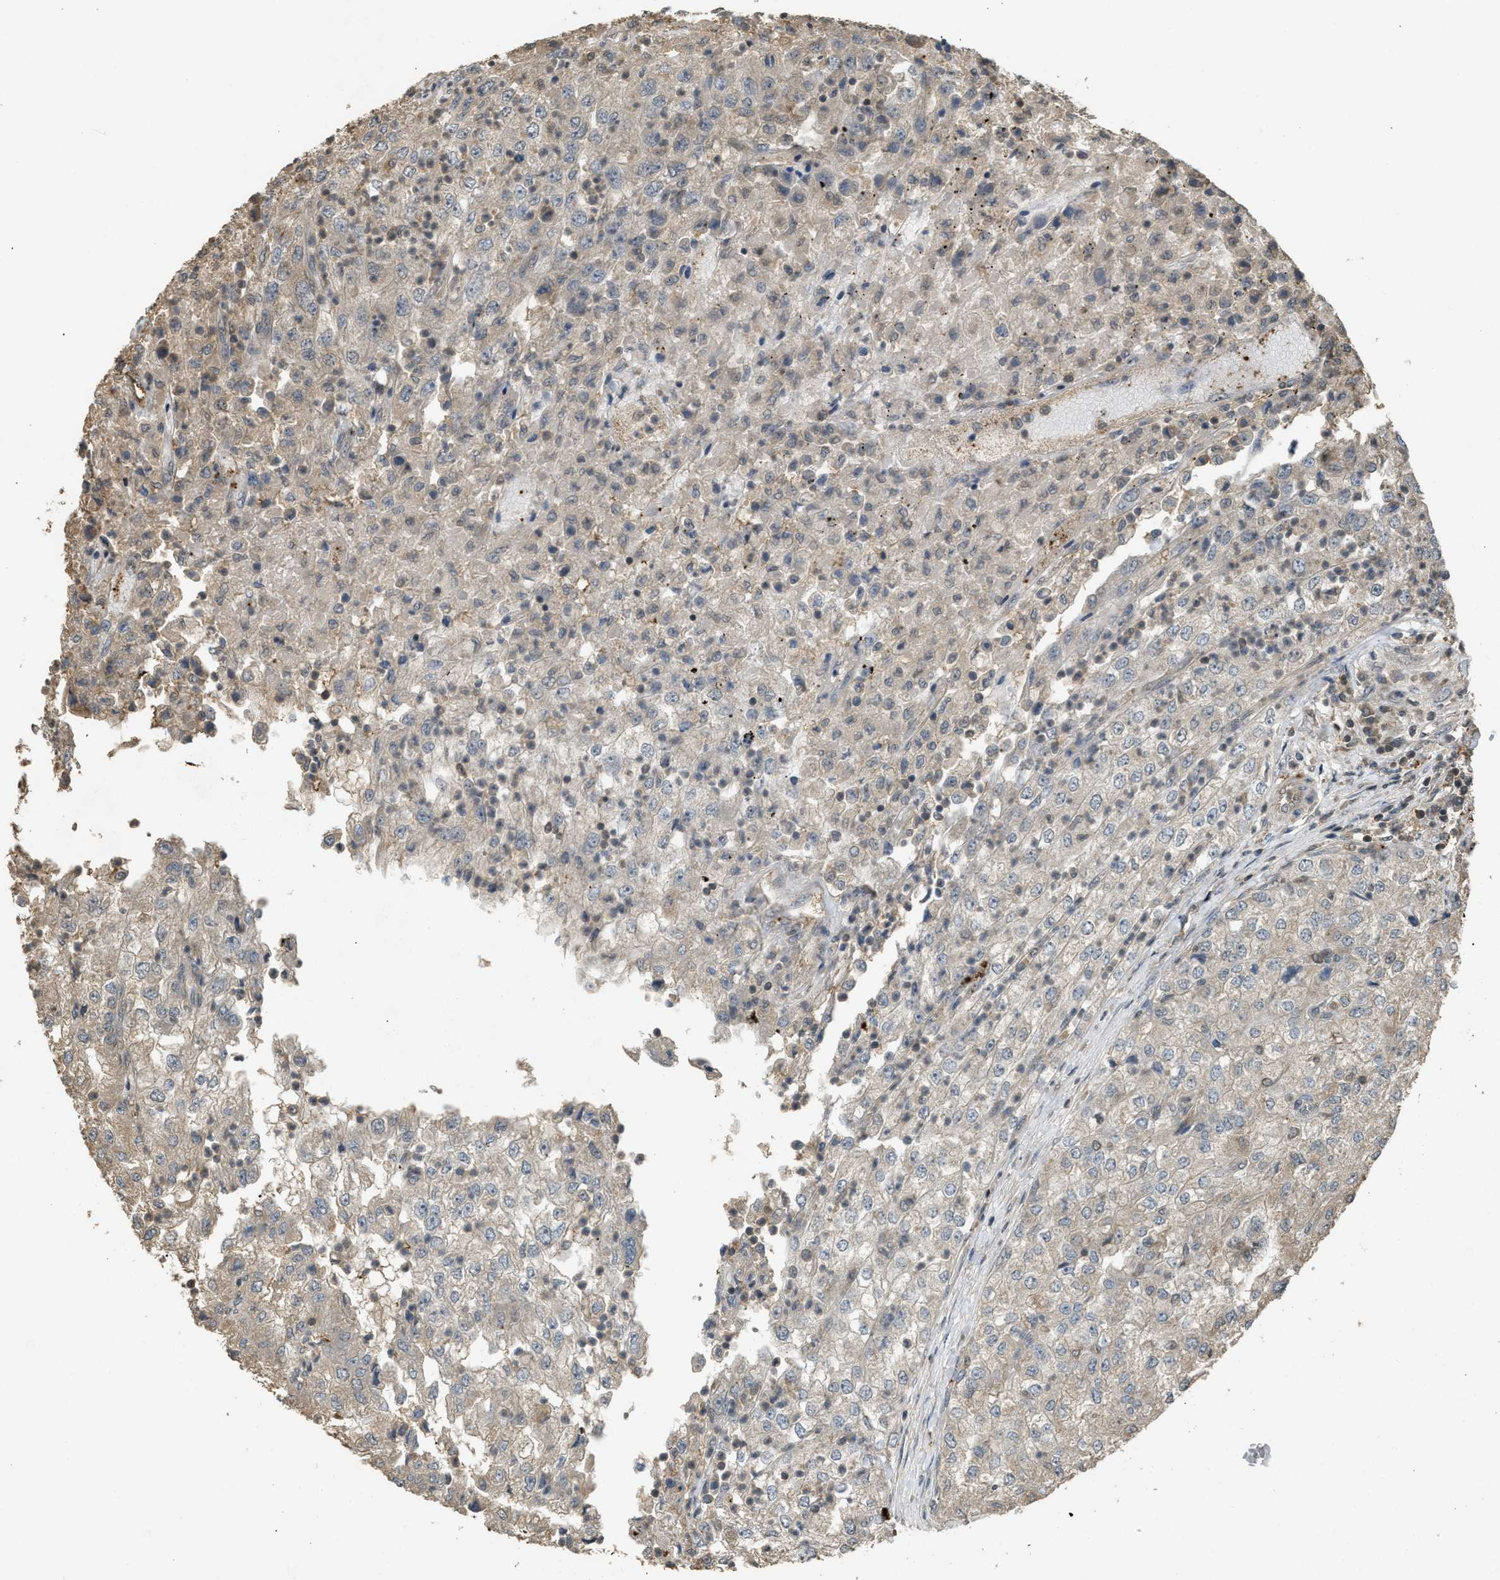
{"staining": {"intensity": "negative", "quantity": "none", "location": "none"}, "tissue": "renal cancer", "cell_type": "Tumor cells", "image_type": "cancer", "snomed": [{"axis": "morphology", "description": "Adenocarcinoma, NOS"}, {"axis": "topography", "description": "Kidney"}], "caption": "IHC photomicrograph of human renal adenocarcinoma stained for a protein (brown), which shows no expression in tumor cells.", "gene": "ARHGDIA", "patient": {"sex": "female", "age": 54}}